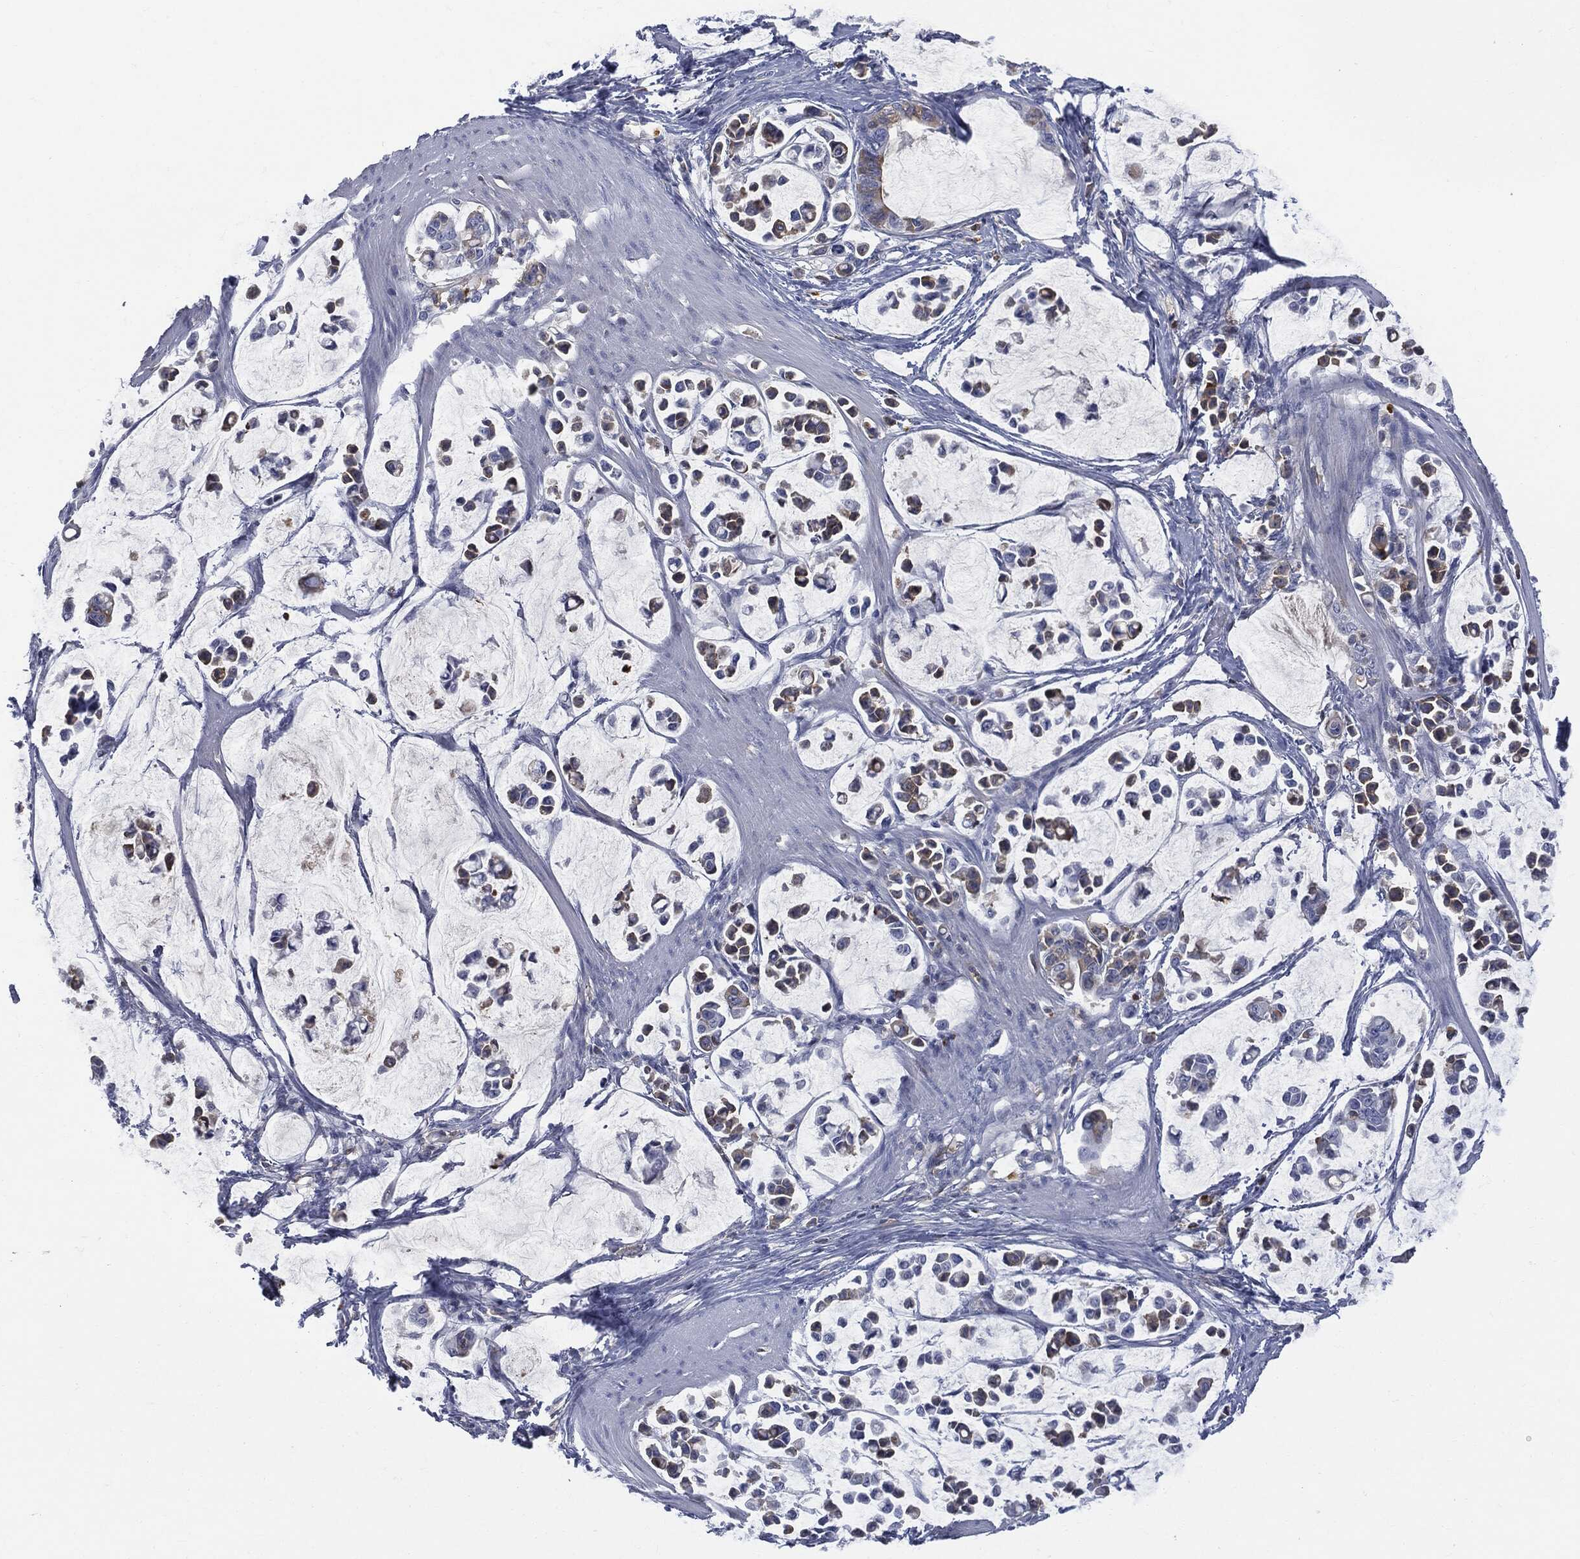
{"staining": {"intensity": "weak", "quantity": "<25%", "location": "cytoplasmic/membranous"}, "tissue": "stomach cancer", "cell_type": "Tumor cells", "image_type": "cancer", "snomed": [{"axis": "morphology", "description": "Adenocarcinoma, NOS"}, {"axis": "topography", "description": "Stomach"}], "caption": "This image is of stomach cancer stained with immunohistochemistry to label a protein in brown with the nuclei are counter-stained blue. There is no staining in tumor cells. (DAB immunohistochemistry, high magnification).", "gene": "BTK", "patient": {"sex": "male", "age": 82}}